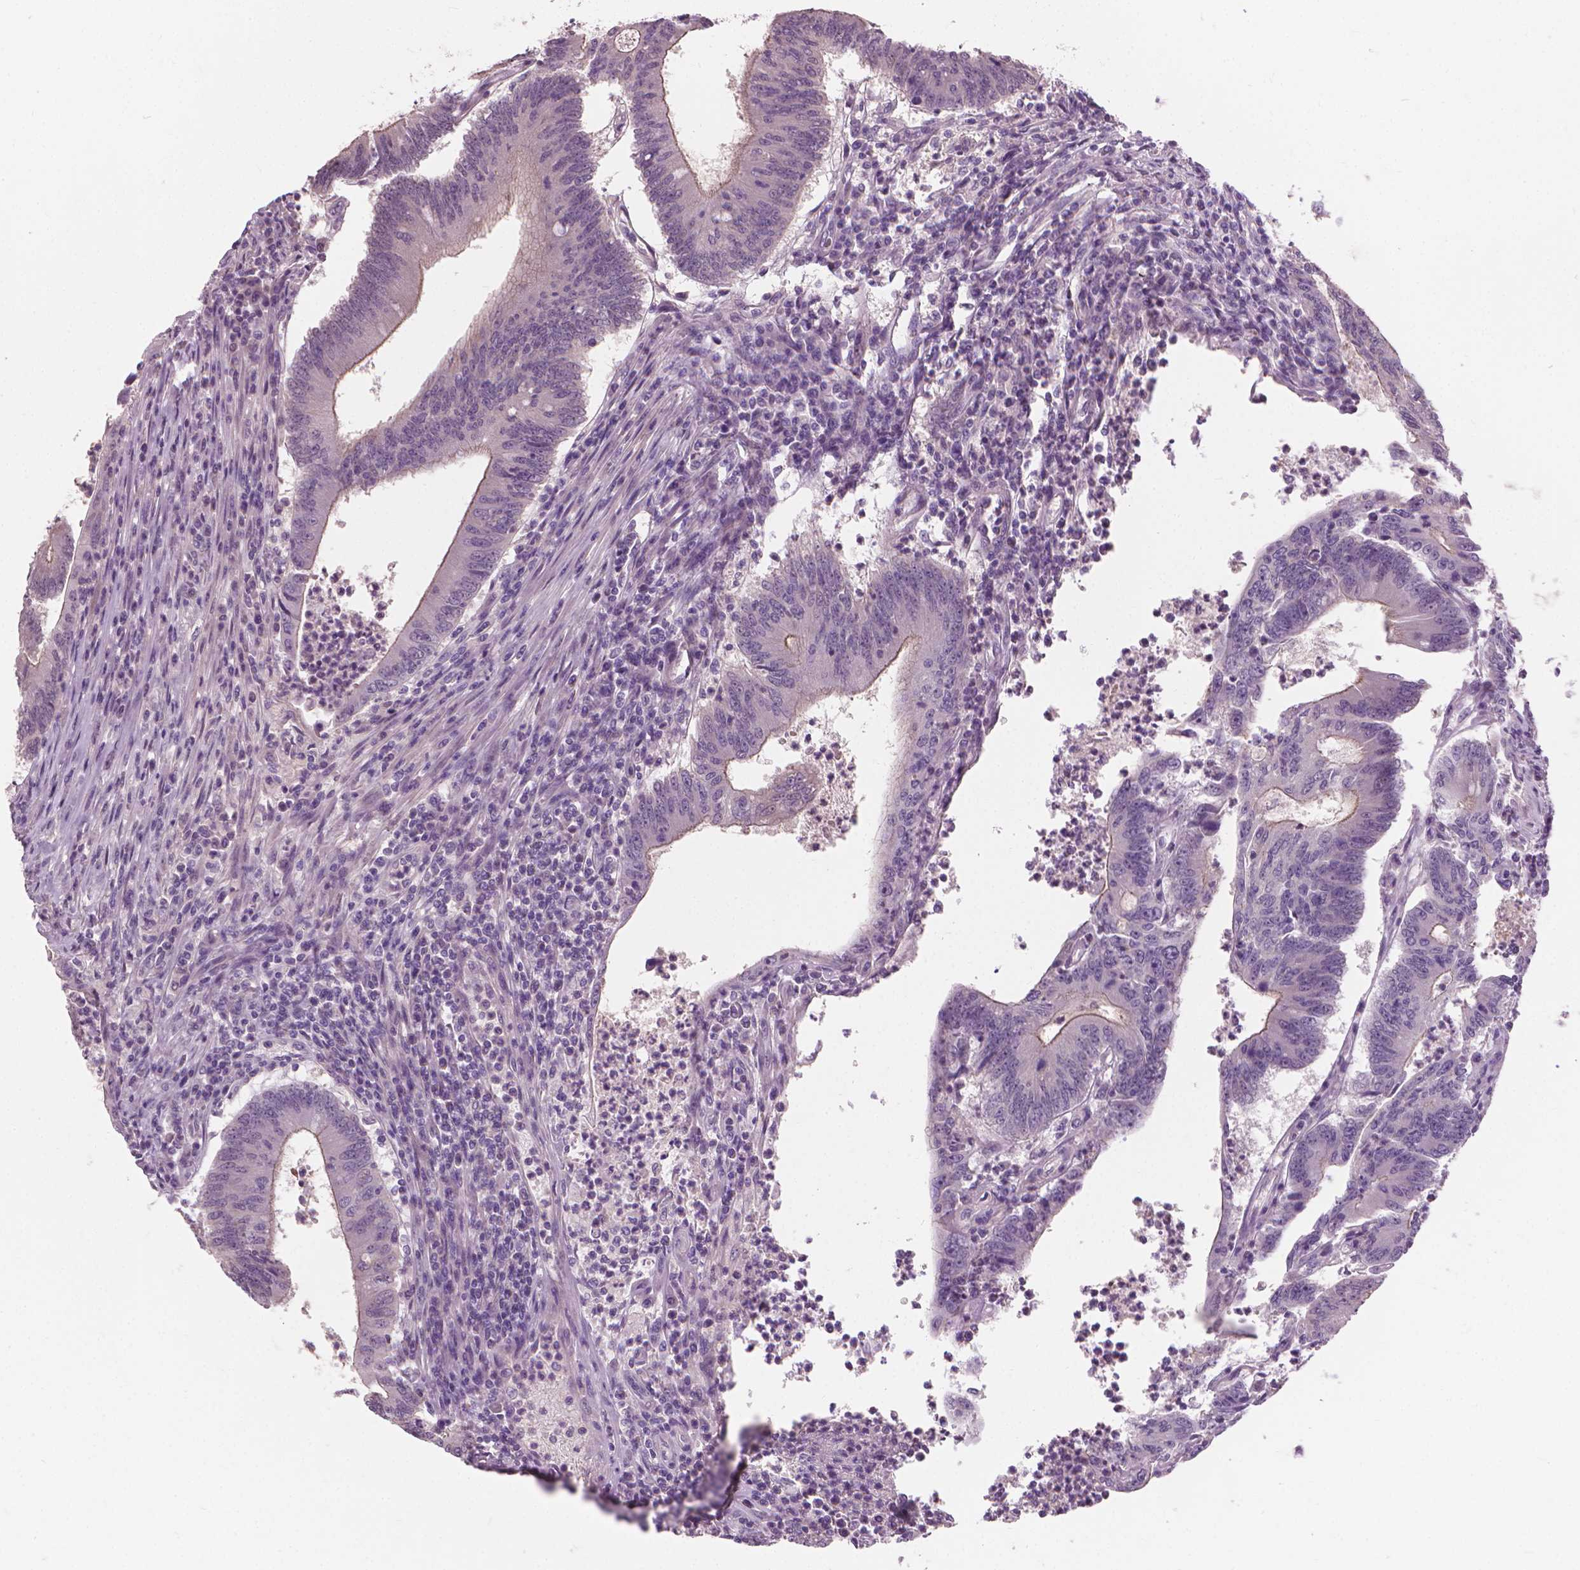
{"staining": {"intensity": "weak", "quantity": "<25%", "location": "cytoplasmic/membranous"}, "tissue": "colorectal cancer", "cell_type": "Tumor cells", "image_type": "cancer", "snomed": [{"axis": "morphology", "description": "Adenocarcinoma, NOS"}, {"axis": "topography", "description": "Colon"}], "caption": "Colorectal adenocarcinoma stained for a protein using immunohistochemistry (IHC) displays no positivity tumor cells.", "gene": "SAXO2", "patient": {"sex": "female", "age": 70}}